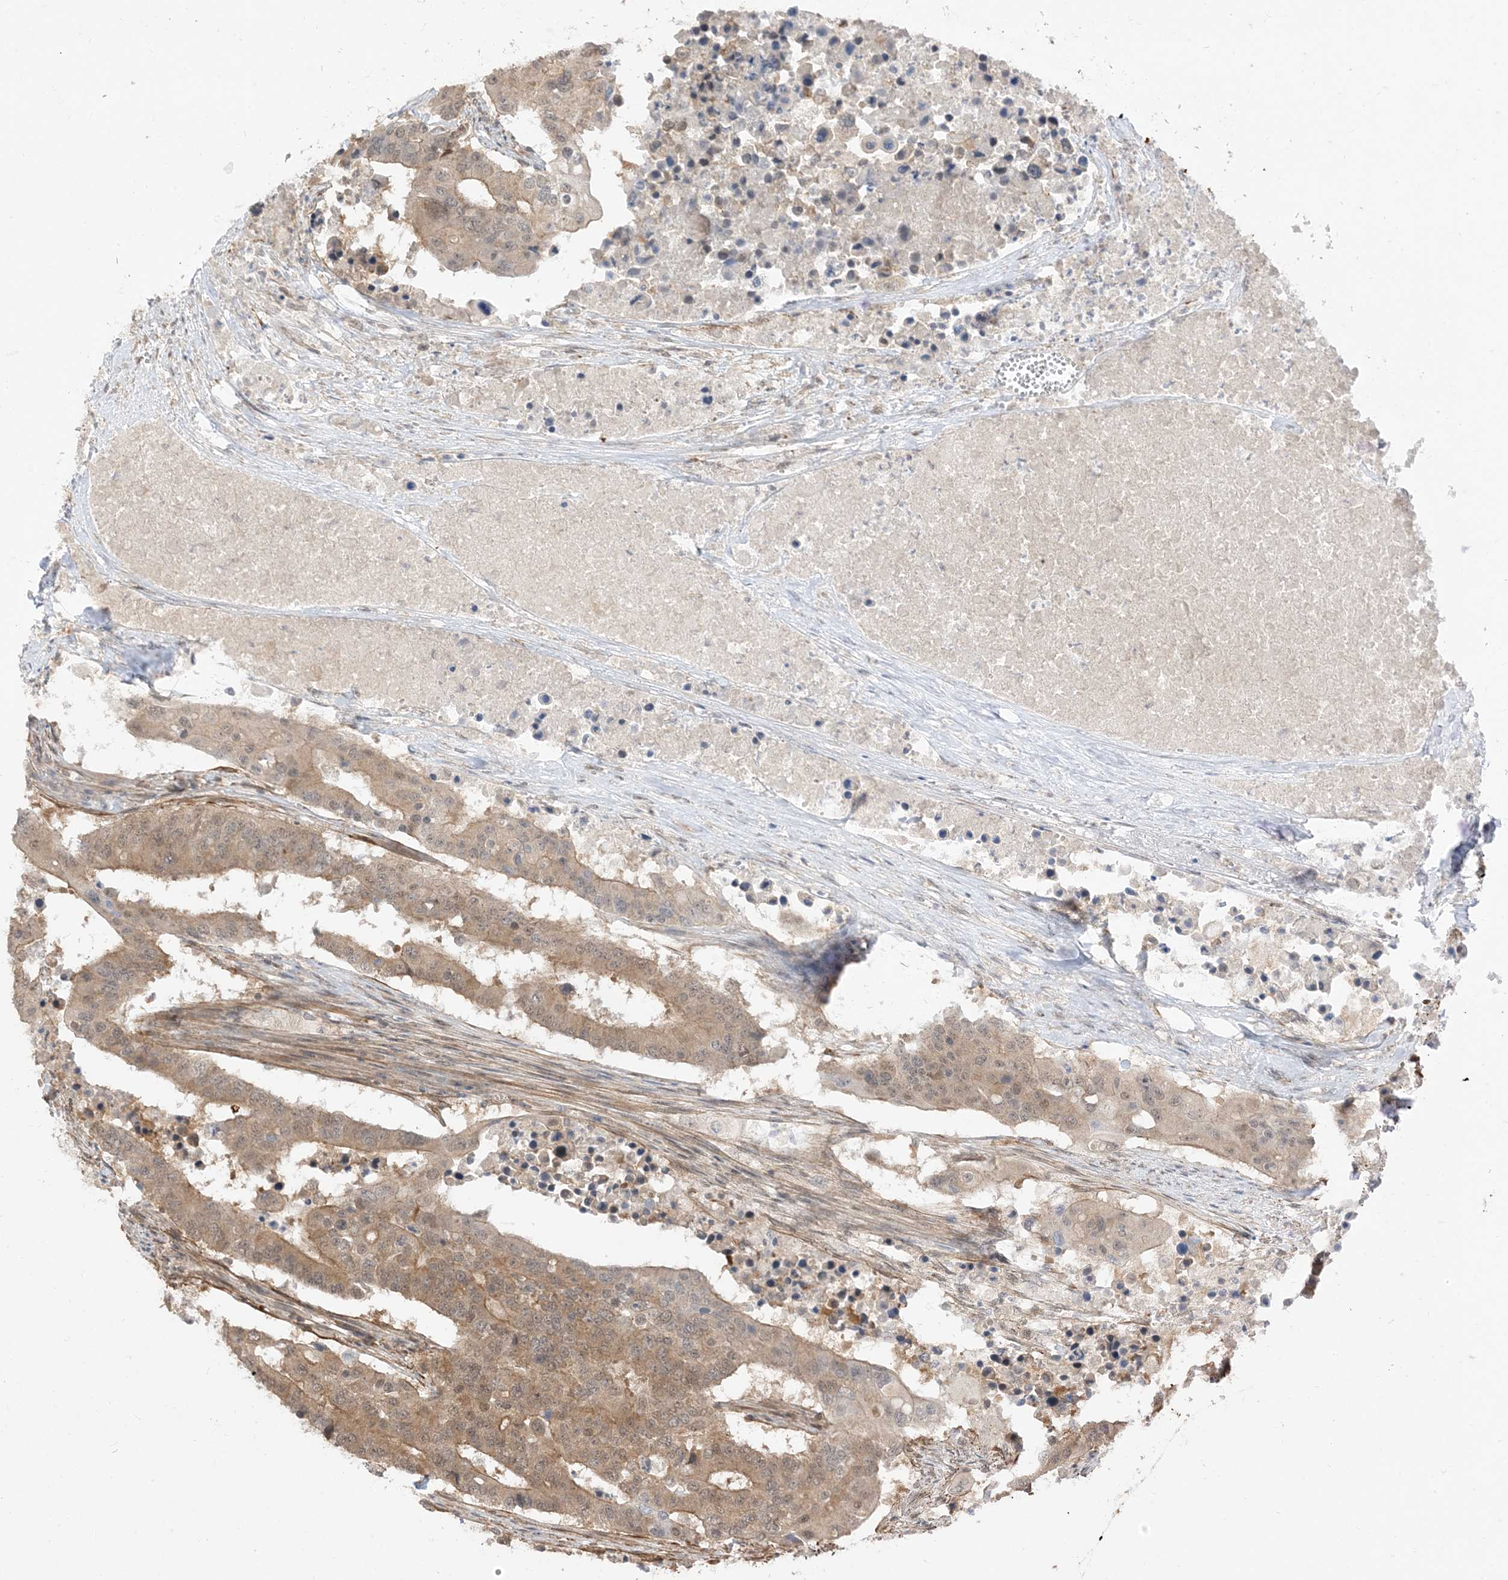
{"staining": {"intensity": "moderate", "quantity": ">75%", "location": "cytoplasmic/membranous,nuclear"}, "tissue": "colorectal cancer", "cell_type": "Tumor cells", "image_type": "cancer", "snomed": [{"axis": "morphology", "description": "Adenocarcinoma, NOS"}, {"axis": "topography", "description": "Colon"}], "caption": "An image showing moderate cytoplasmic/membranous and nuclear positivity in about >75% of tumor cells in colorectal cancer, as visualized by brown immunohistochemical staining.", "gene": "TBCC", "patient": {"sex": "male", "age": 77}}